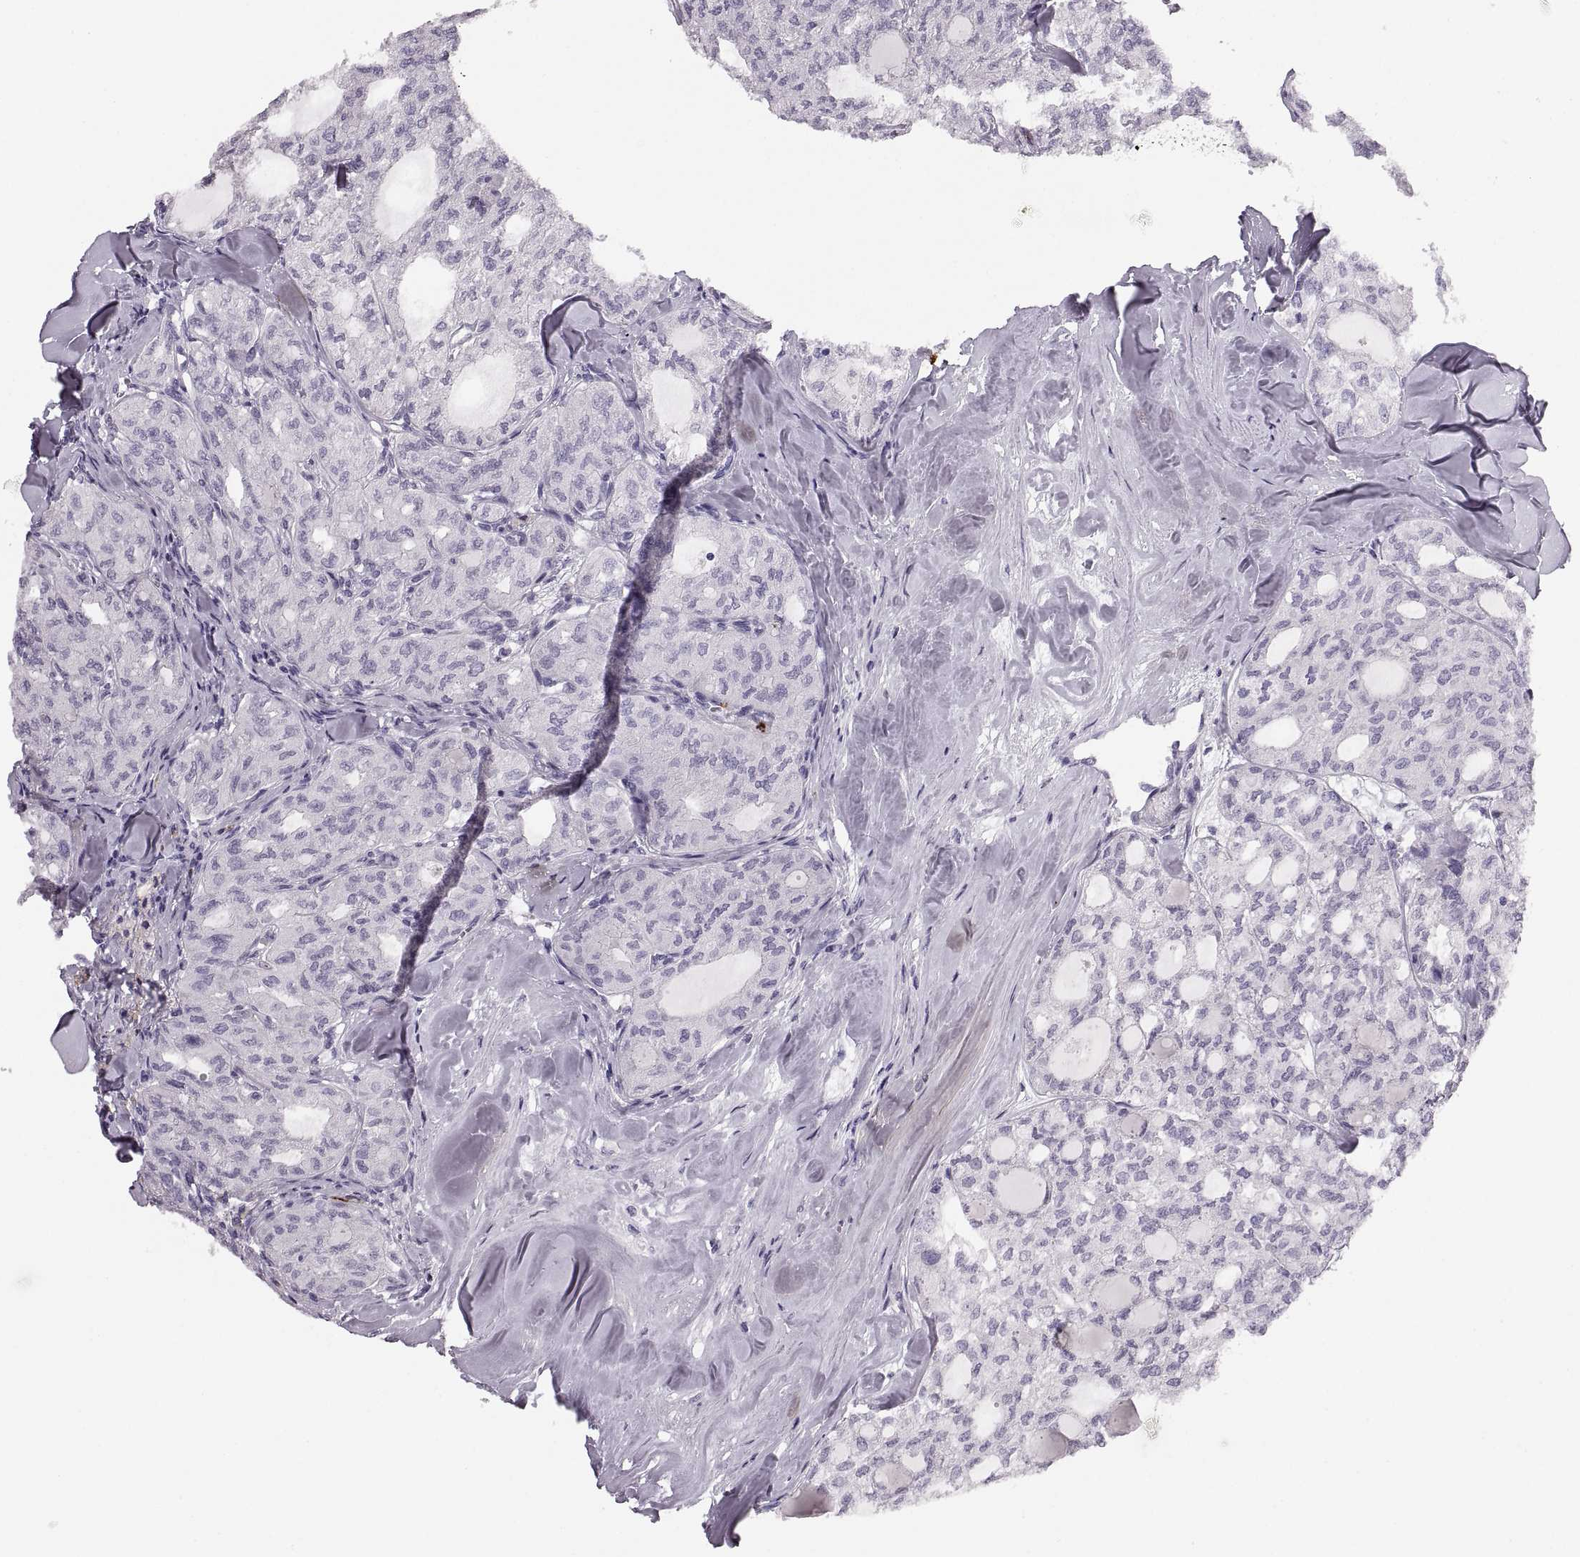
{"staining": {"intensity": "negative", "quantity": "none", "location": "none"}, "tissue": "thyroid cancer", "cell_type": "Tumor cells", "image_type": "cancer", "snomed": [{"axis": "morphology", "description": "Follicular adenoma carcinoma, NOS"}, {"axis": "topography", "description": "Thyroid gland"}], "caption": "Tumor cells are negative for brown protein staining in thyroid follicular adenoma carcinoma. The staining is performed using DAB (3,3'-diaminobenzidine) brown chromogen with nuclei counter-stained in using hematoxylin.", "gene": "MILR1", "patient": {"sex": "male", "age": 75}}